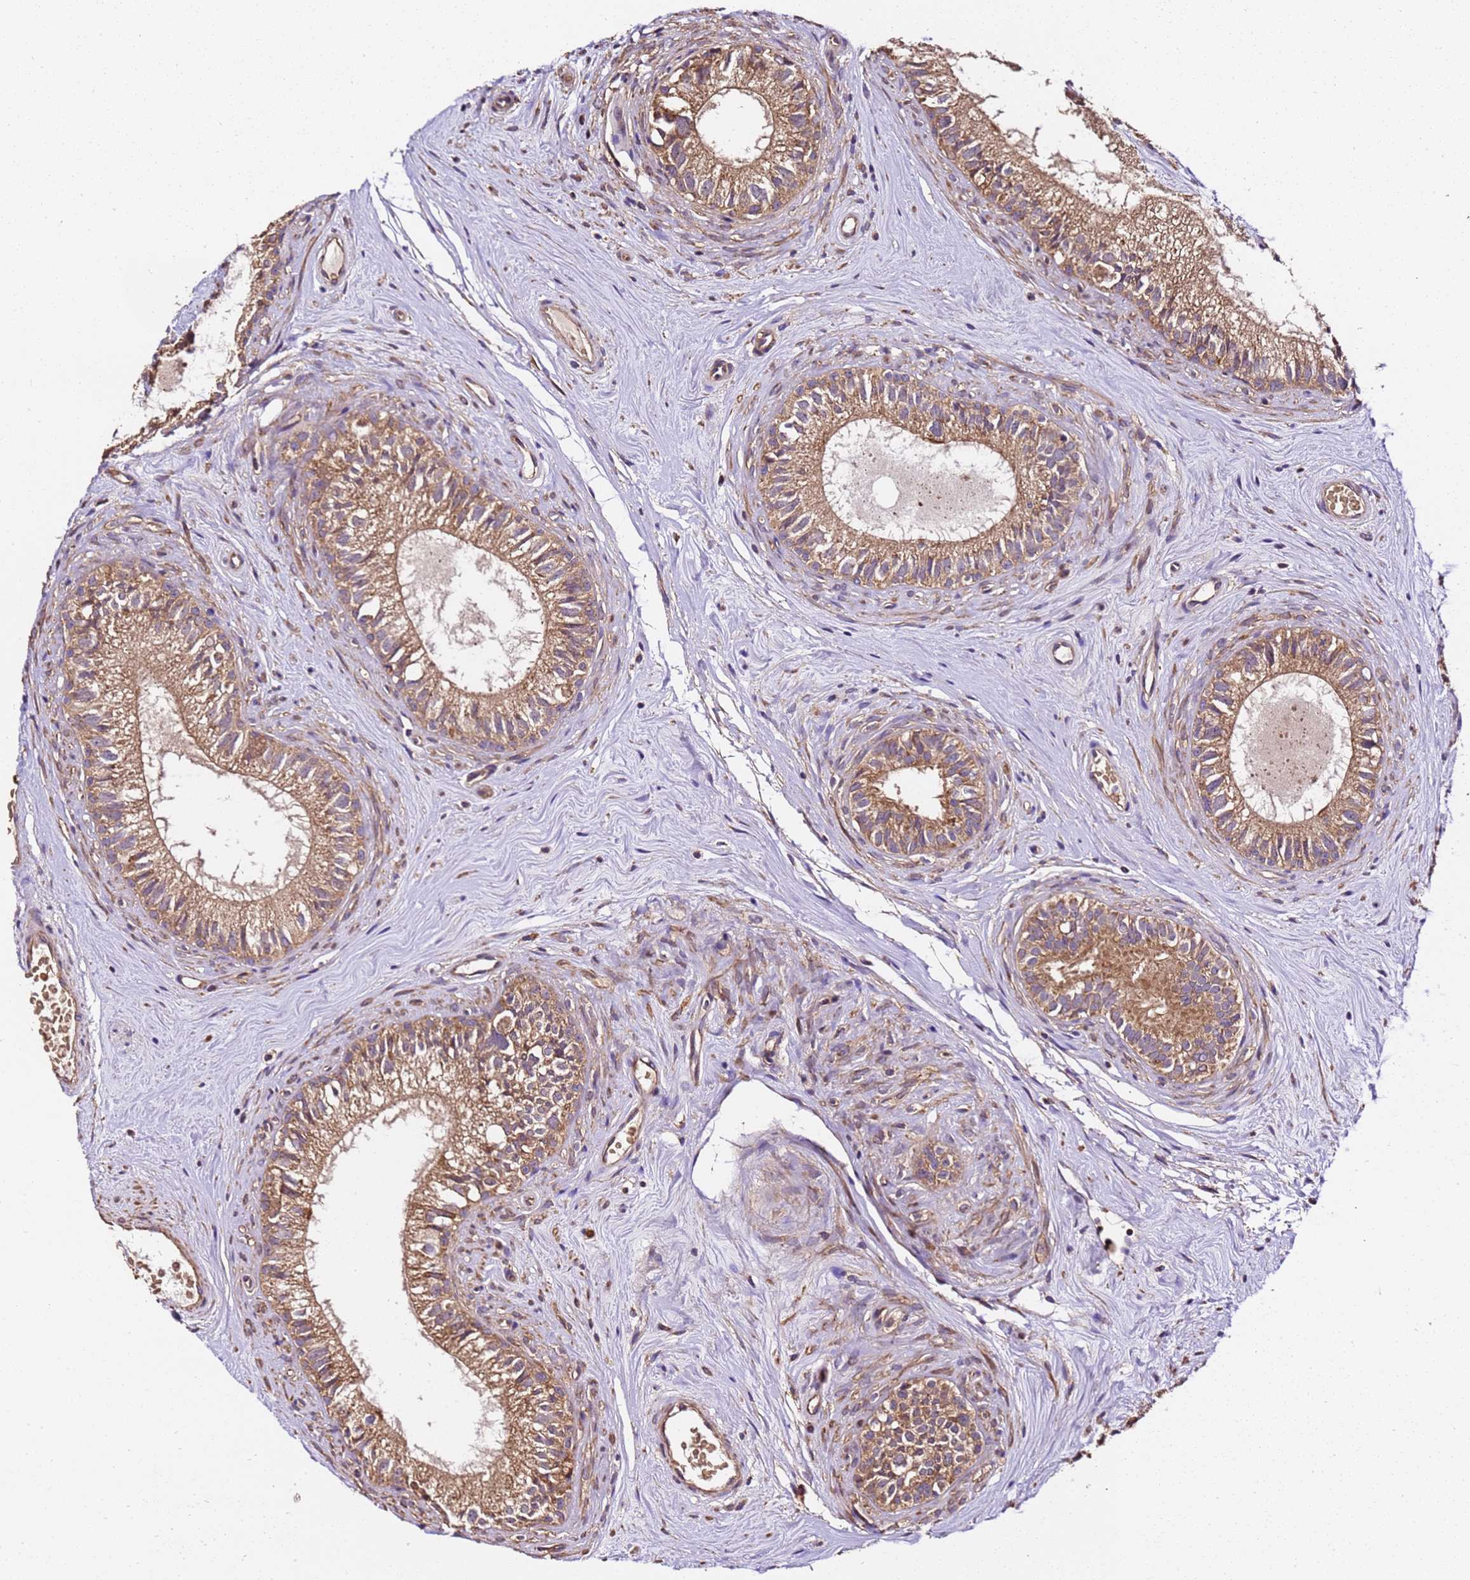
{"staining": {"intensity": "moderate", "quantity": ">75%", "location": "cytoplasmic/membranous"}, "tissue": "epididymis", "cell_type": "Glandular cells", "image_type": "normal", "snomed": [{"axis": "morphology", "description": "Normal tissue, NOS"}, {"axis": "topography", "description": "Epididymis"}], "caption": "Immunohistochemical staining of normal human epididymis displays medium levels of moderate cytoplasmic/membranous positivity in approximately >75% of glandular cells.", "gene": "LRRIQ1", "patient": {"sex": "male", "age": 71}}